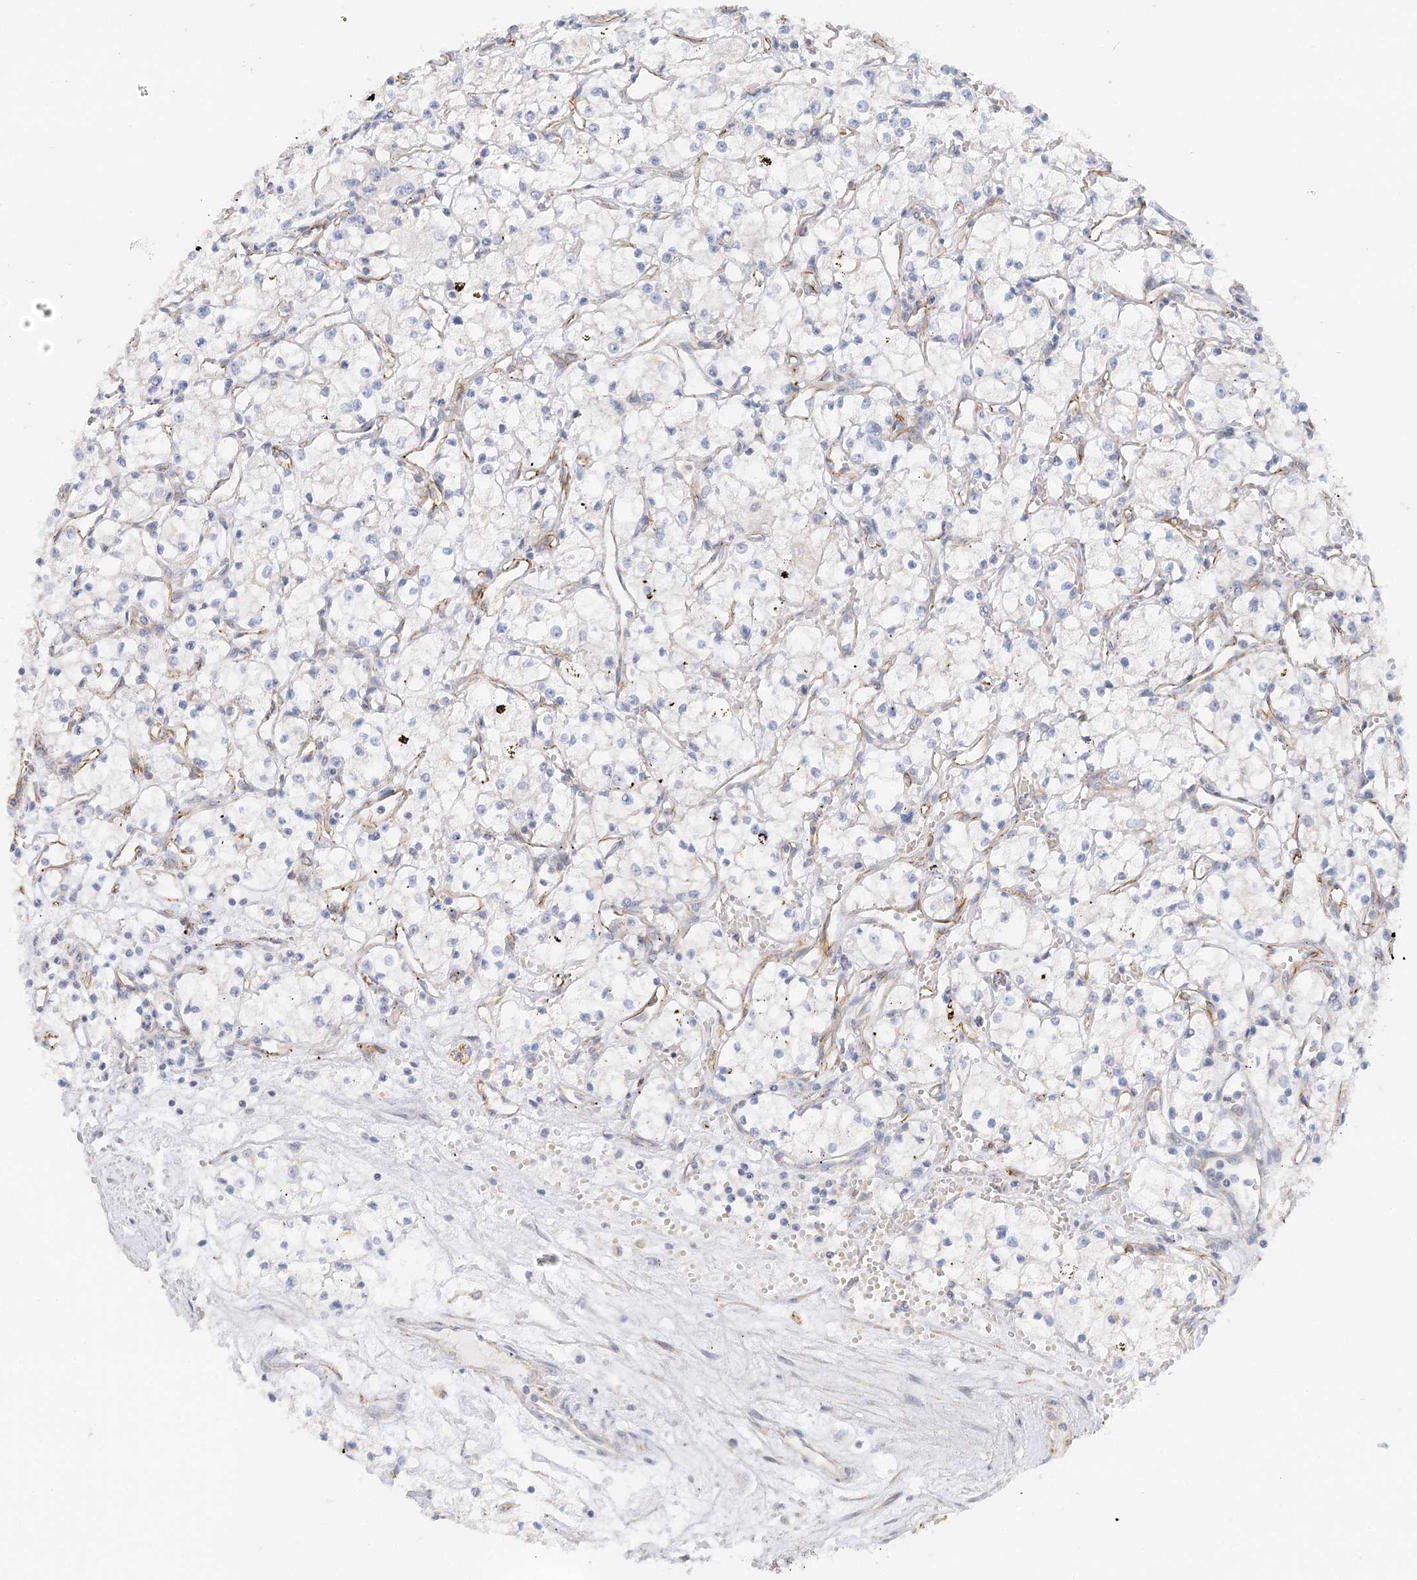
{"staining": {"intensity": "negative", "quantity": "none", "location": "none"}, "tissue": "renal cancer", "cell_type": "Tumor cells", "image_type": "cancer", "snomed": [{"axis": "morphology", "description": "Adenocarcinoma, NOS"}, {"axis": "topography", "description": "Kidney"}], "caption": "Adenocarcinoma (renal) was stained to show a protein in brown. There is no significant staining in tumor cells.", "gene": "NELL2", "patient": {"sex": "male", "age": 59}}